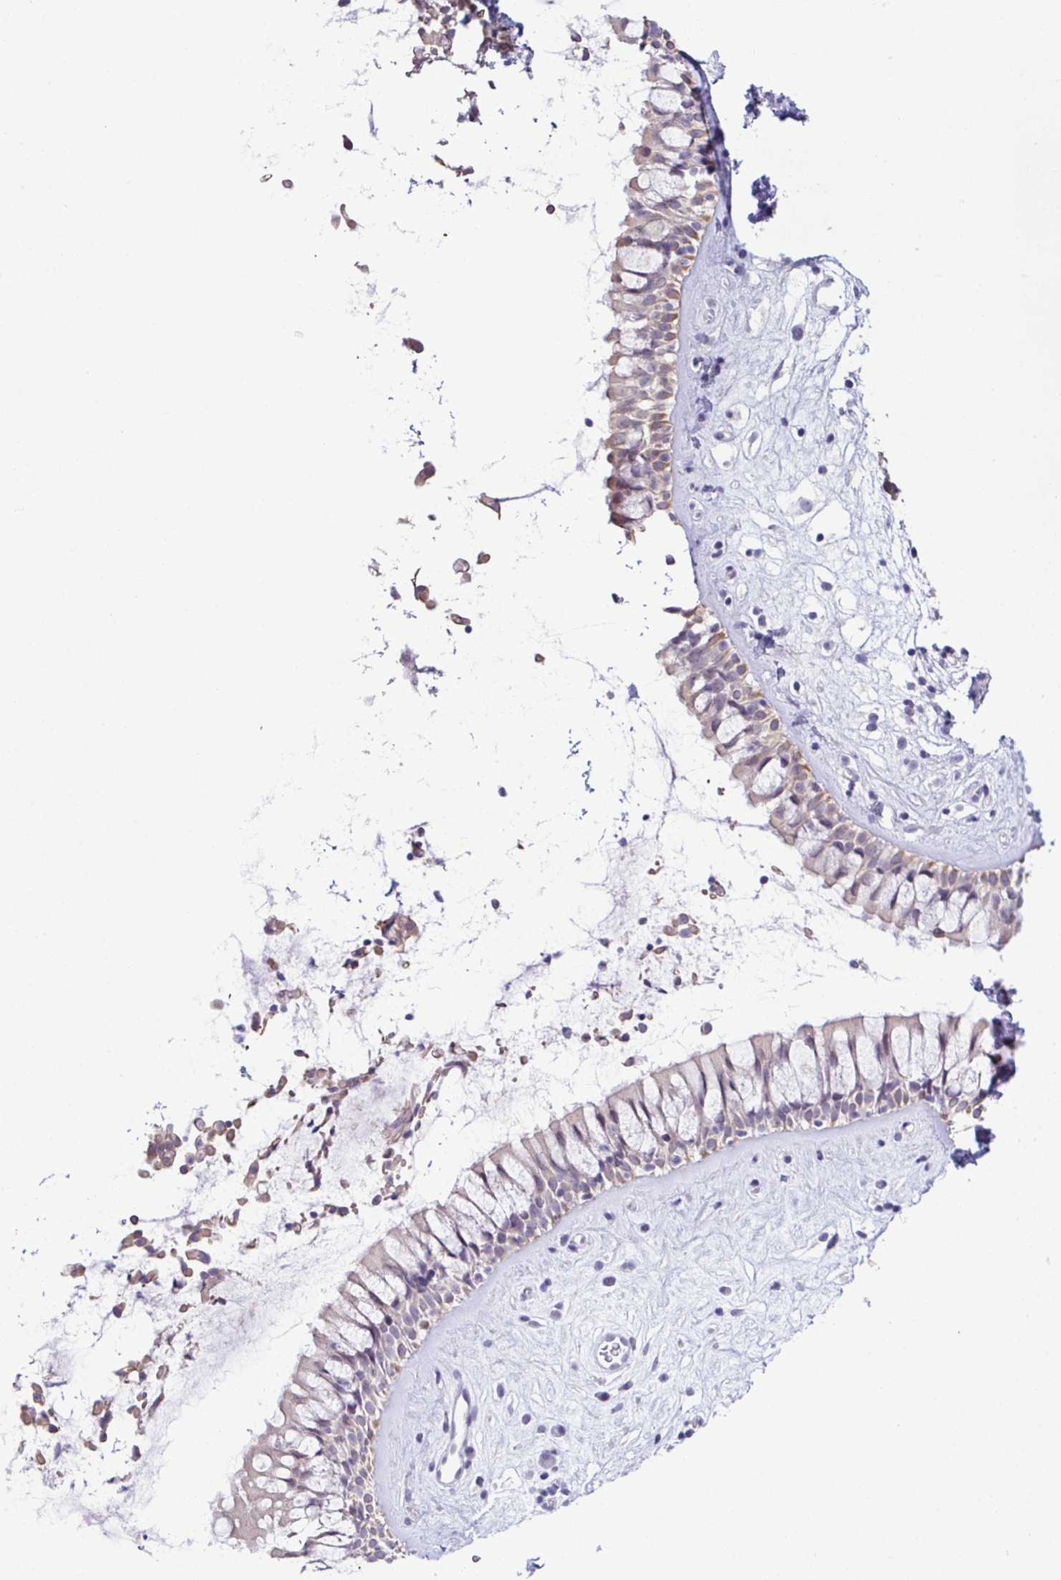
{"staining": {"intensity": "moderate", "quantity": "<25%", "location": "cytoplasmic/membranous"}, "tissue": "nasopharynx", "cell_type": "Respiratory epithelial cells", "image_type": "normal", "snomed": [{"axis": "morphology", "description": "Normal tissue, NOS"}, {"axis": "topography", "description": "Nasopharynx"}], "caption": "An IHC micrograph of unremarkable tissue is shown. Protein staining in brown highlights moderate cytoplasmic/membranous positivity in nasopharynx within respiratory epithelial cells. Using DAB (3,3'-diaminobenzidine) (brown) and hematoxylin (blue) stains, captured at high magnification using brightfield microscopy.", "gene": "ATP6V0D2", "patient": {"sex": "male", "age": 32}}